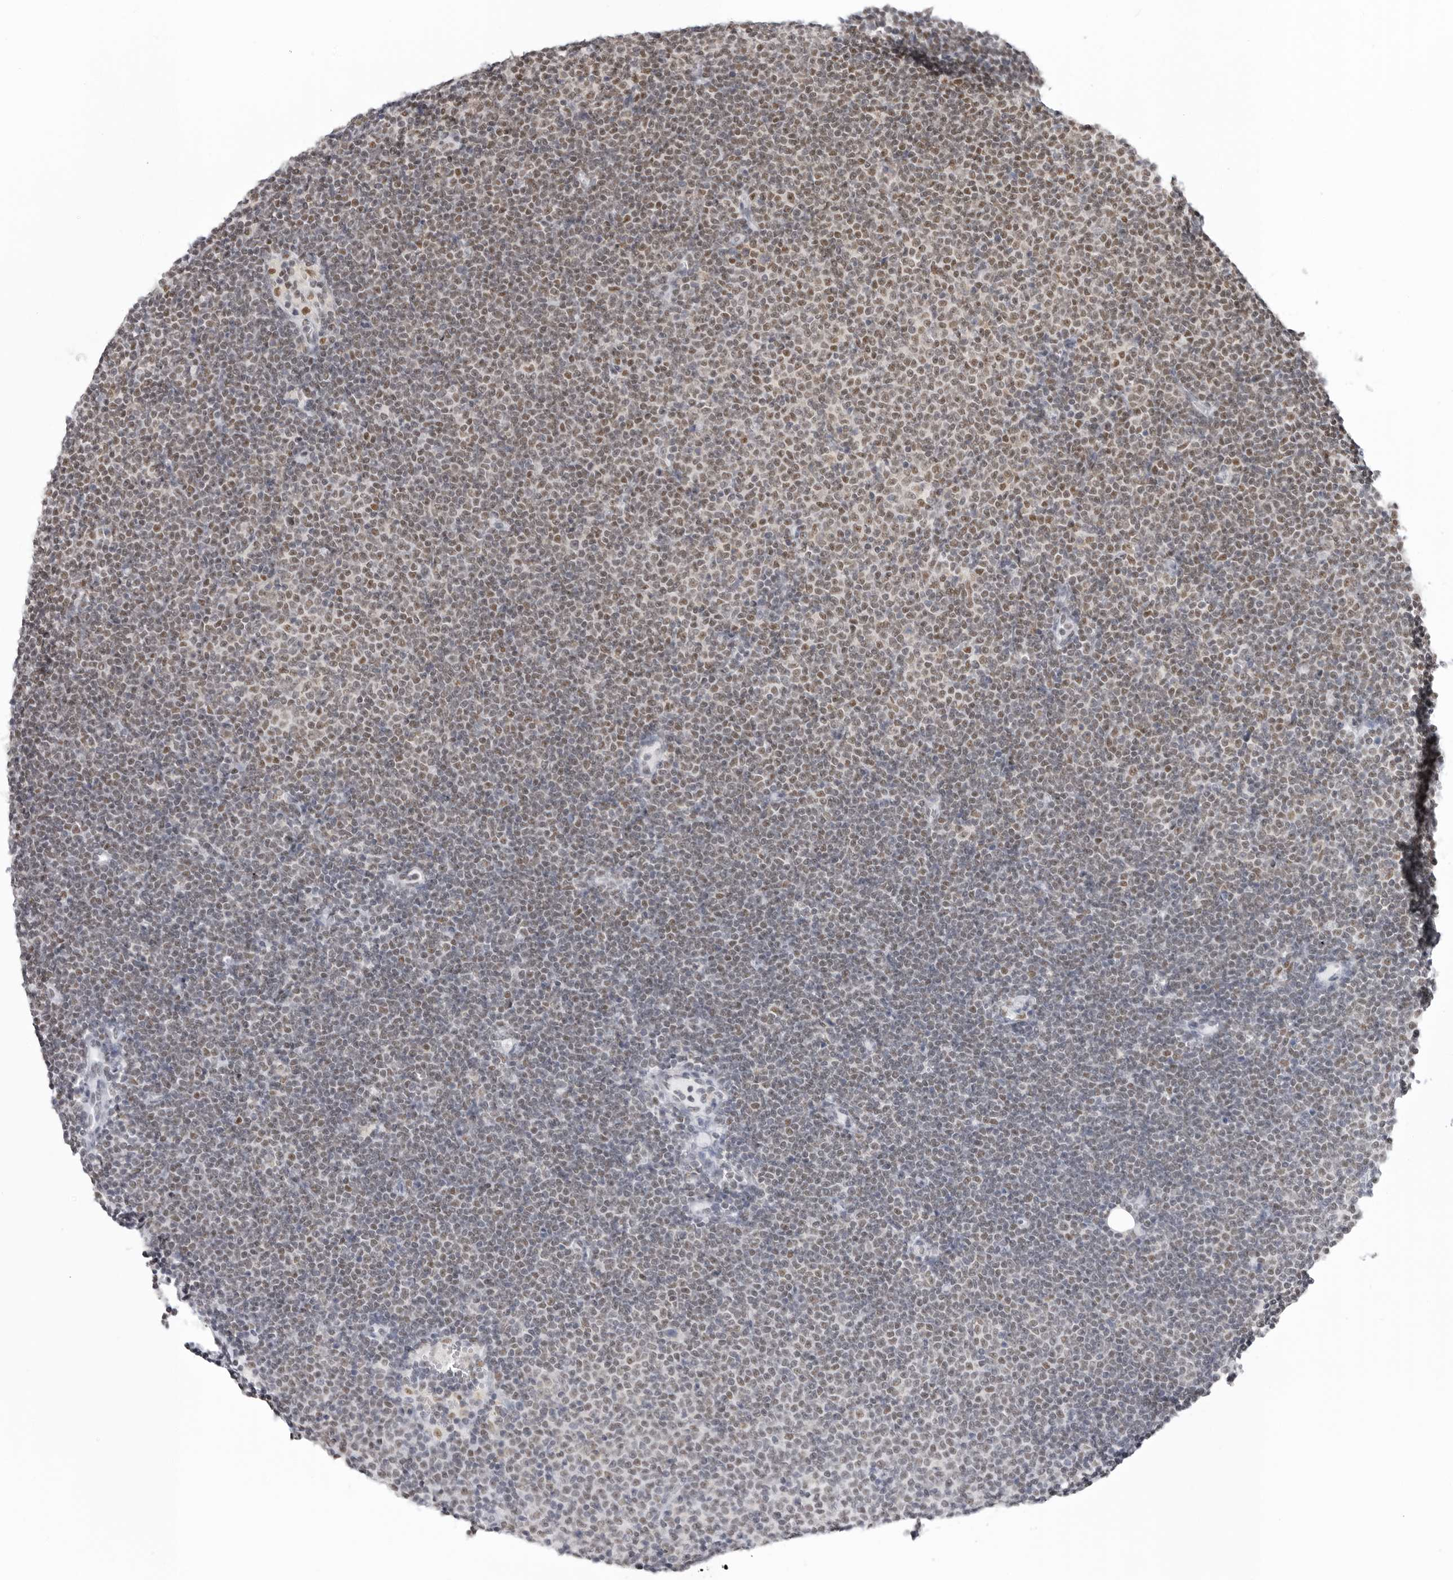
{"staining": {"intensity": "weak", "quantity": "25%-75%", "location": "nuclear"}, "tissue": "lymphoma", "cell_type": "Tumor cells", "image_type": "cancer", "snomed": [{"axis": "morphology", "description": "Malignant lymphoma, non-Hodgkin's type, Low grade"}, {"axis": "topography", "description": "Lymph node"}], "caption": "Human malignant lymphoma, non-Hodgkin's type (low-grade) stained with a protein marker shows weak staining in tumor cells.", "gene": "RPA2", "patient": {"sex": "female", "age": 53}}